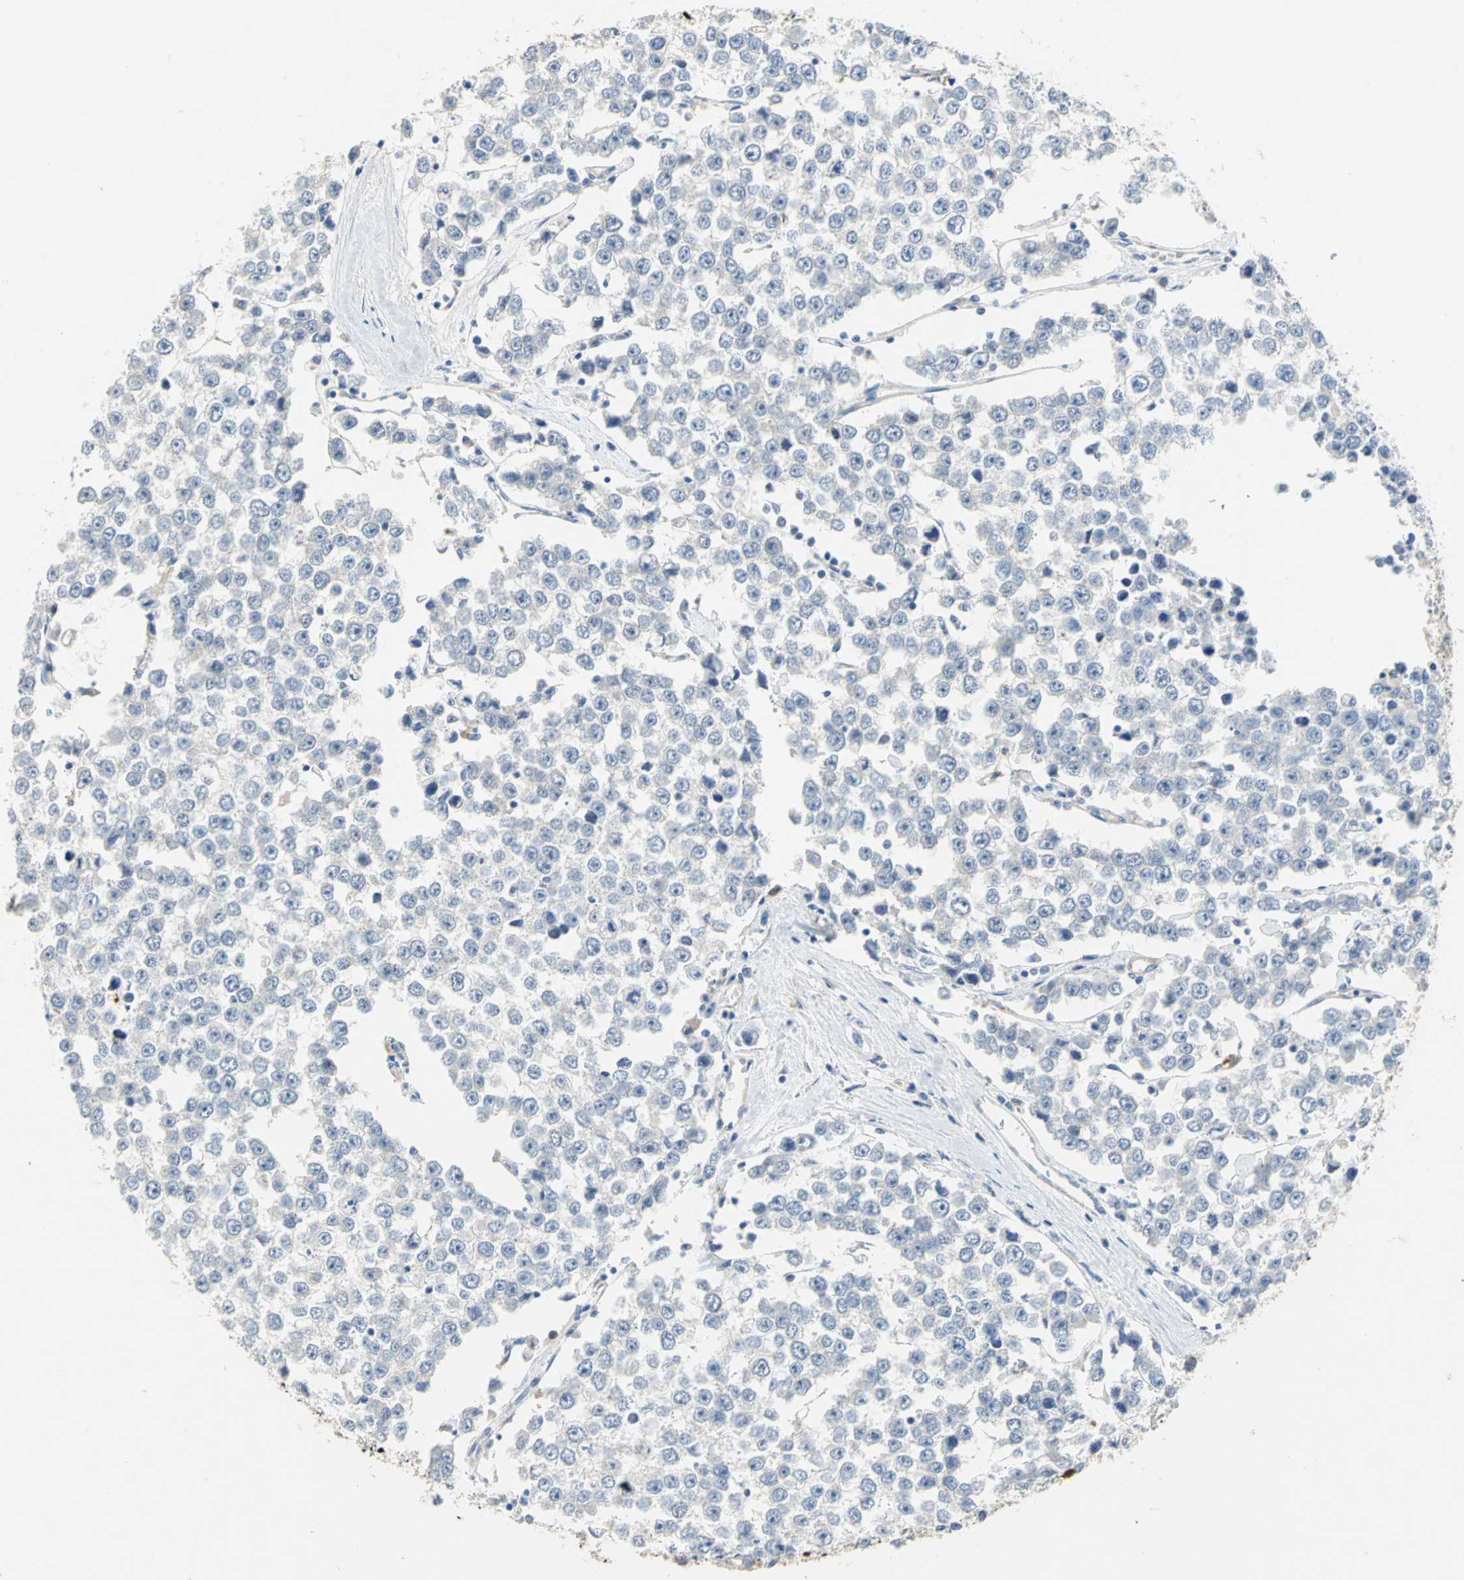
{"staining": {"intensity": "negative", "quantity": "none", "location": "none"}, "tissue": "testis cancer", "cell_type": "Tumor cells", "image_type": "cancer", "snomed": [{"axis": "morphology", "description": "Seminoma, NOS"}, {"axis": "morphology", "description": "Carcinoma, Embryonal, NOS"}, {"axis": "topography", "description": "Testis"}], "caption": "The image shows no staining of tumor cells in testis embryonal carcinoma.", "gene": "IL17RB", "patient": {"sex": "male", "age": 52}}